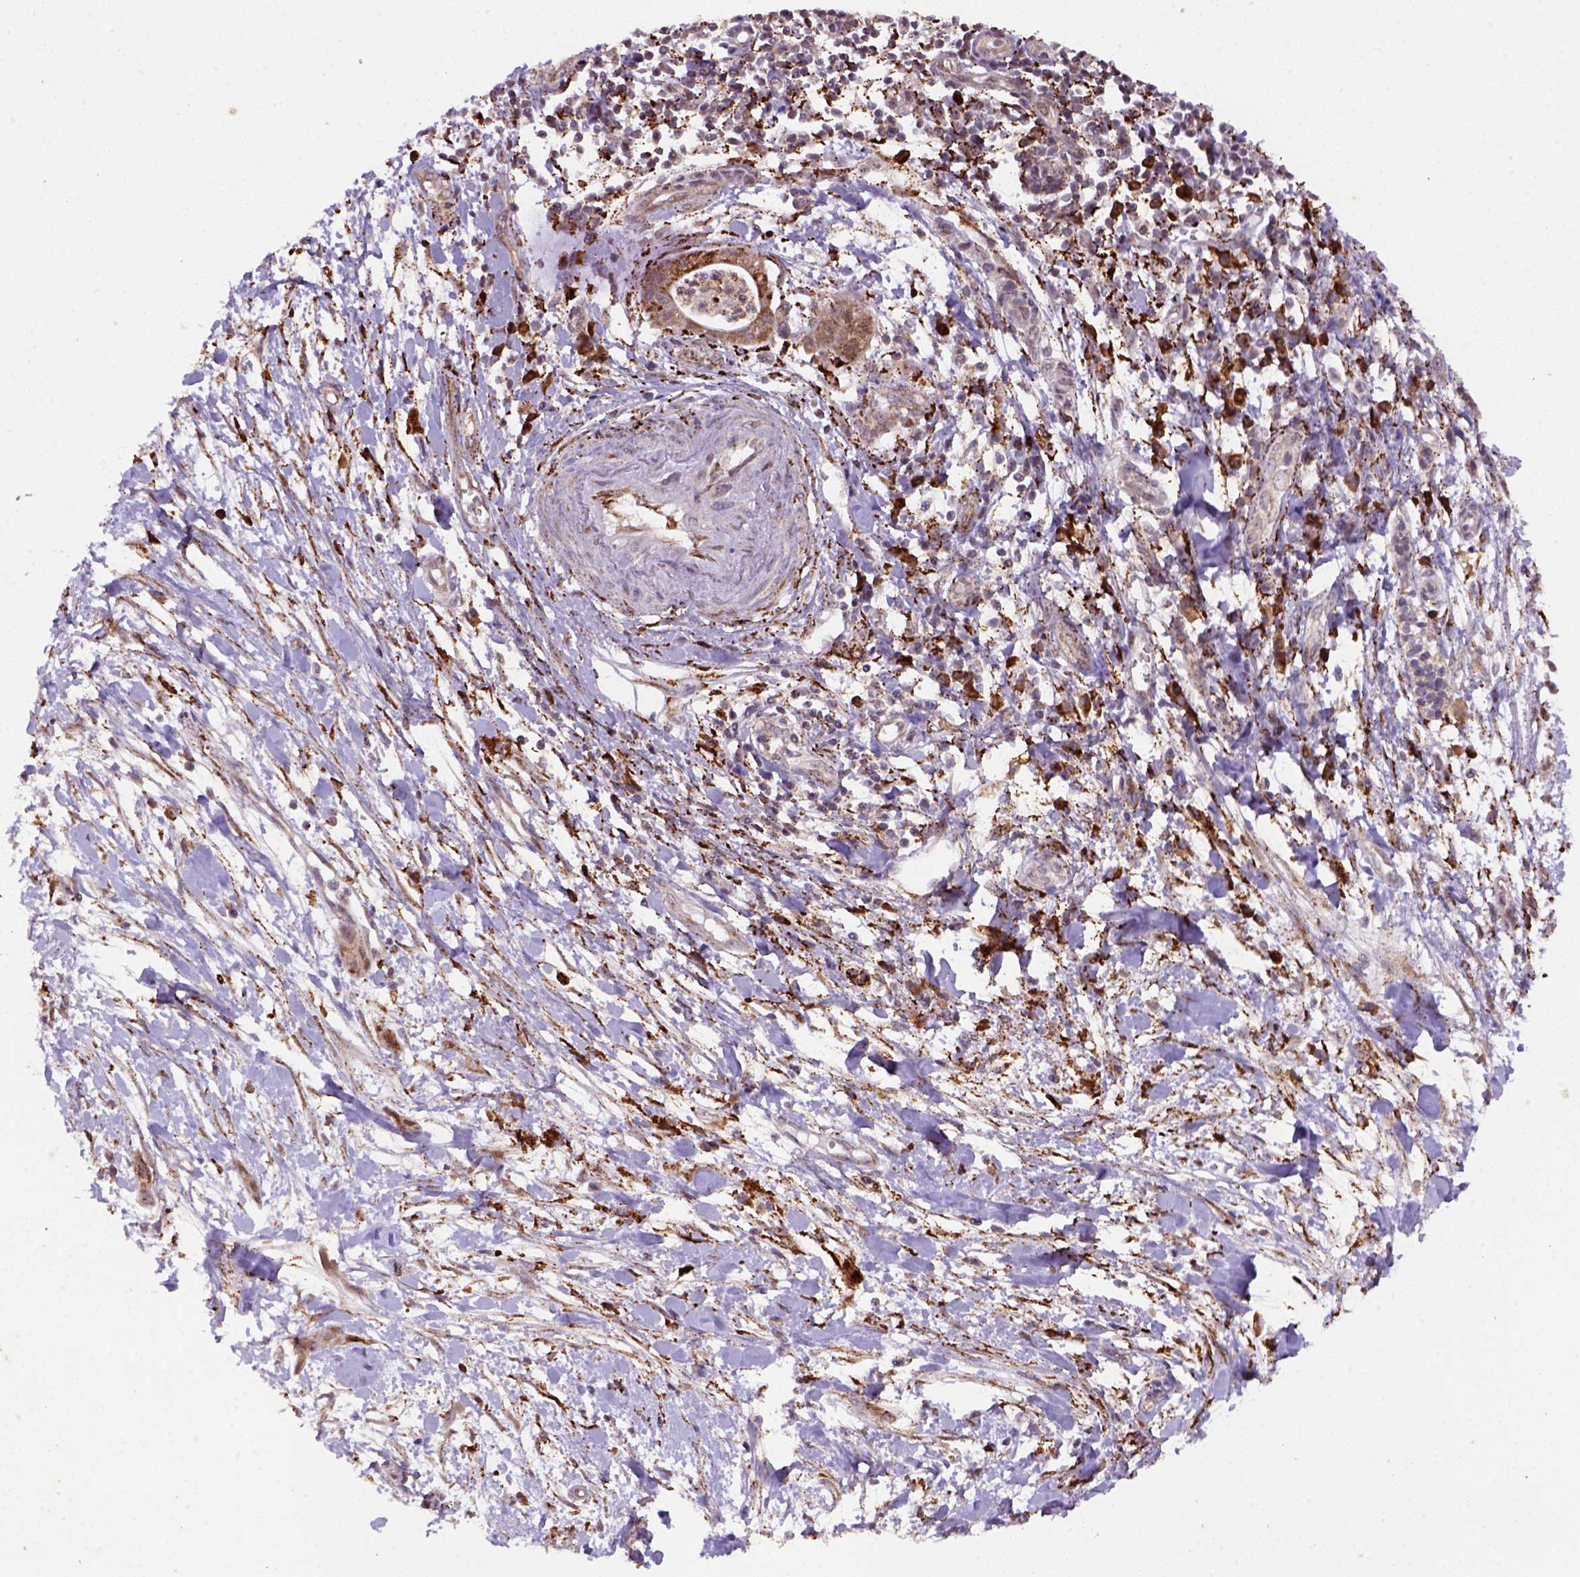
{"staining": {"intensity": "strong", "quantity": ">75%", "location": "cytoplasmic/membranous"}, "tissue": "pancreatic cancer", "cell_type": "Tumor cells", "image_type": "cancer", "snomed": [{"axis": "morphology", "description": "Normal tissue, NOS"}, {"axis": "morphology", "description": "Adenocarcinoma, NOS"}, {"axis": "topography", "description": "Lymph node"}, {"axis": "topography", "description": "Pancreas"}], "caption": "Pancreatic cancer stained with a brown dye reveals strong cytoplasmic/membranous positive positivity in approximately >75% of tumor cells.", "gene": "FZD7", "patient": {"sex": "female", "age": 58}}